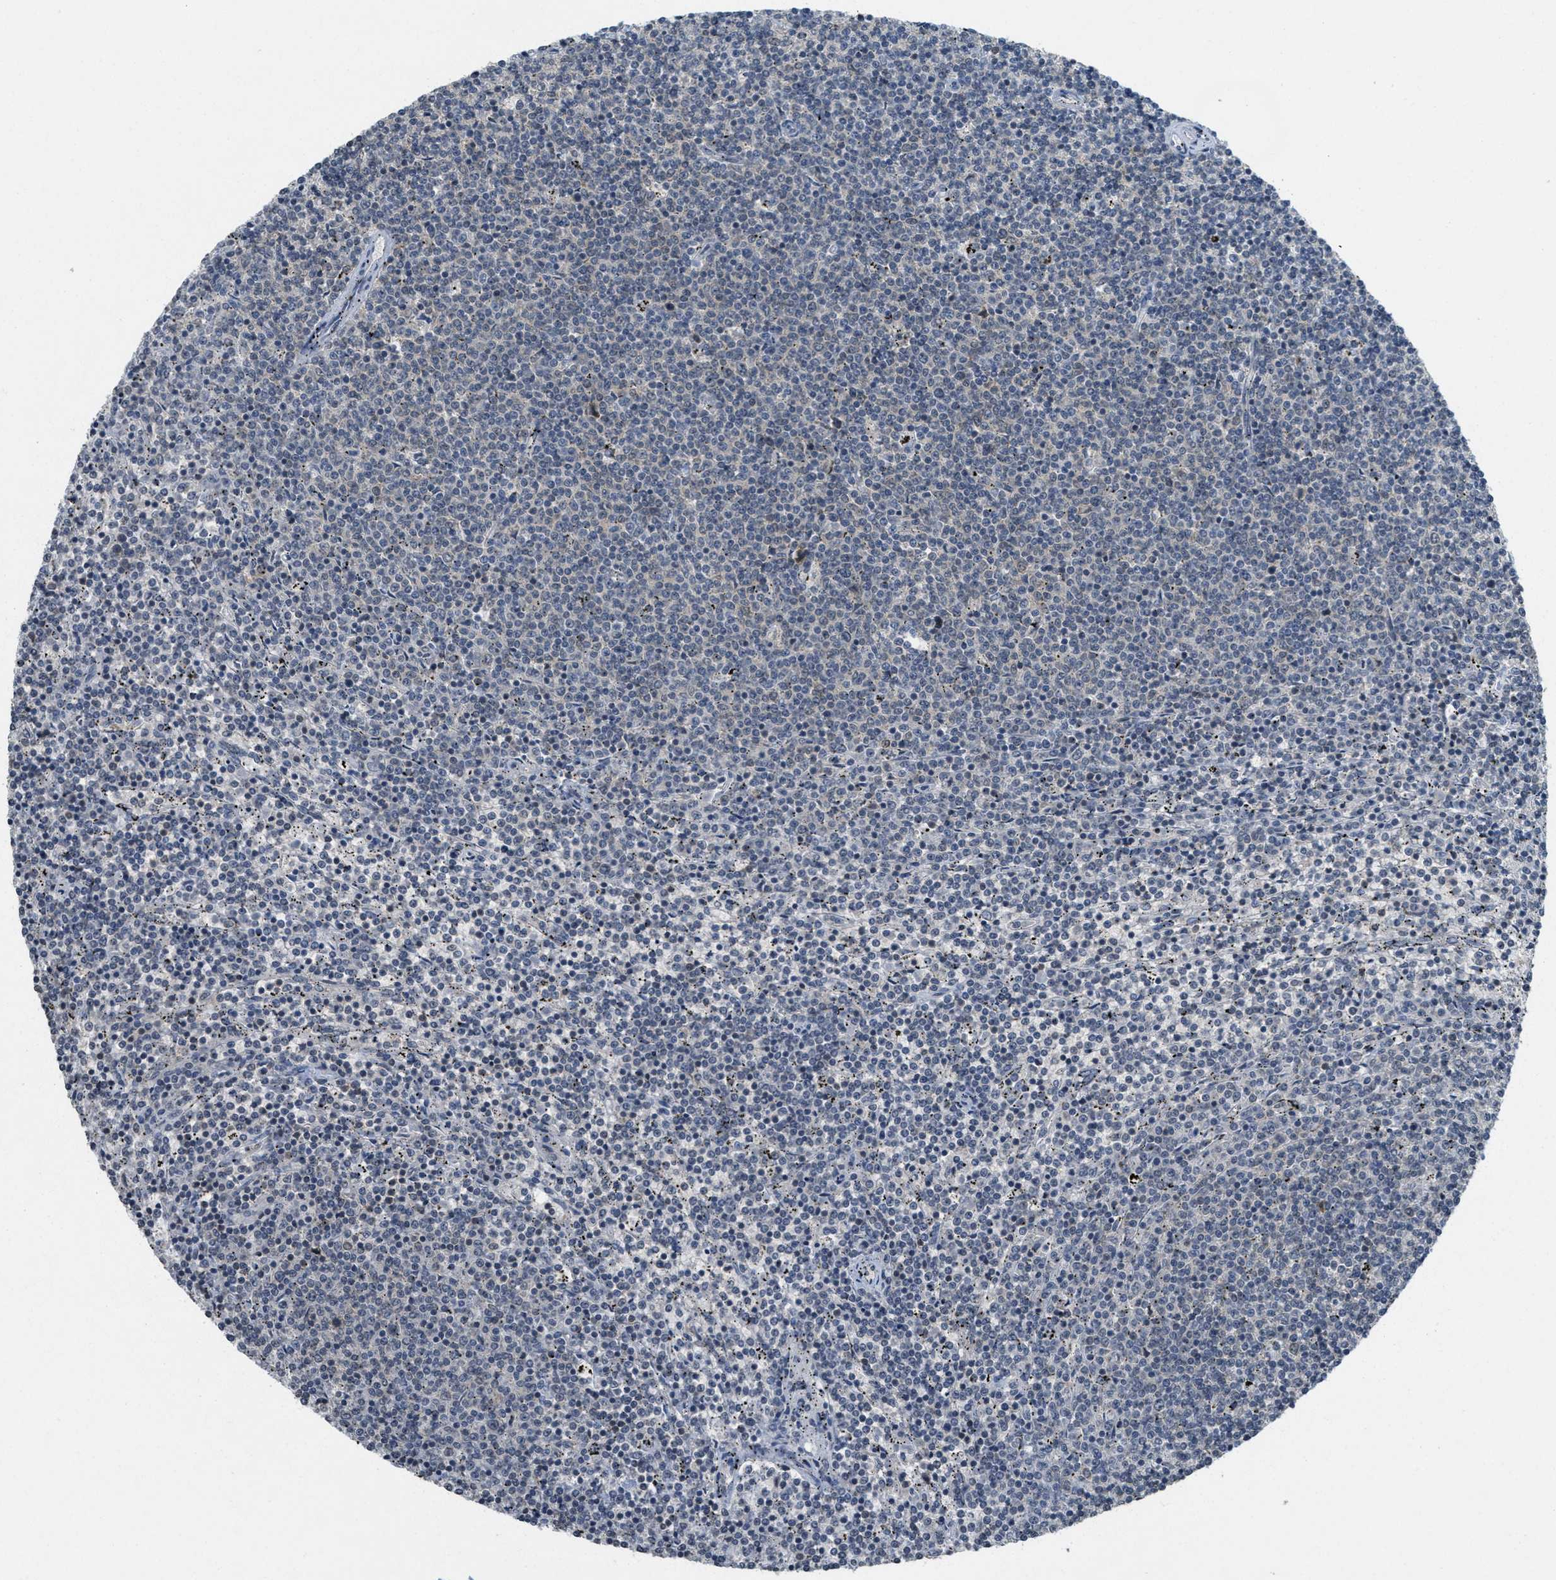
{"staining": {"intensity": "negative", "quantity": "none", "location": "none"}, "tissue": "lymphoma", "cell_type": "Tumor cells", "image_type": "cancer", "snomed": [{"axis": "morphology", "description": "Malignant lymphoma, non-Hodgkin's type, Low grade"}, {"axis": "topography", "description": "Spleen"}], "caption": "Tumor cells show no significant protein staining in low-grade malignant lymphoma, non-Hodgkin's type.", "gene": "DNAJB1", "patient": {"sex": "female", "age": 50}}